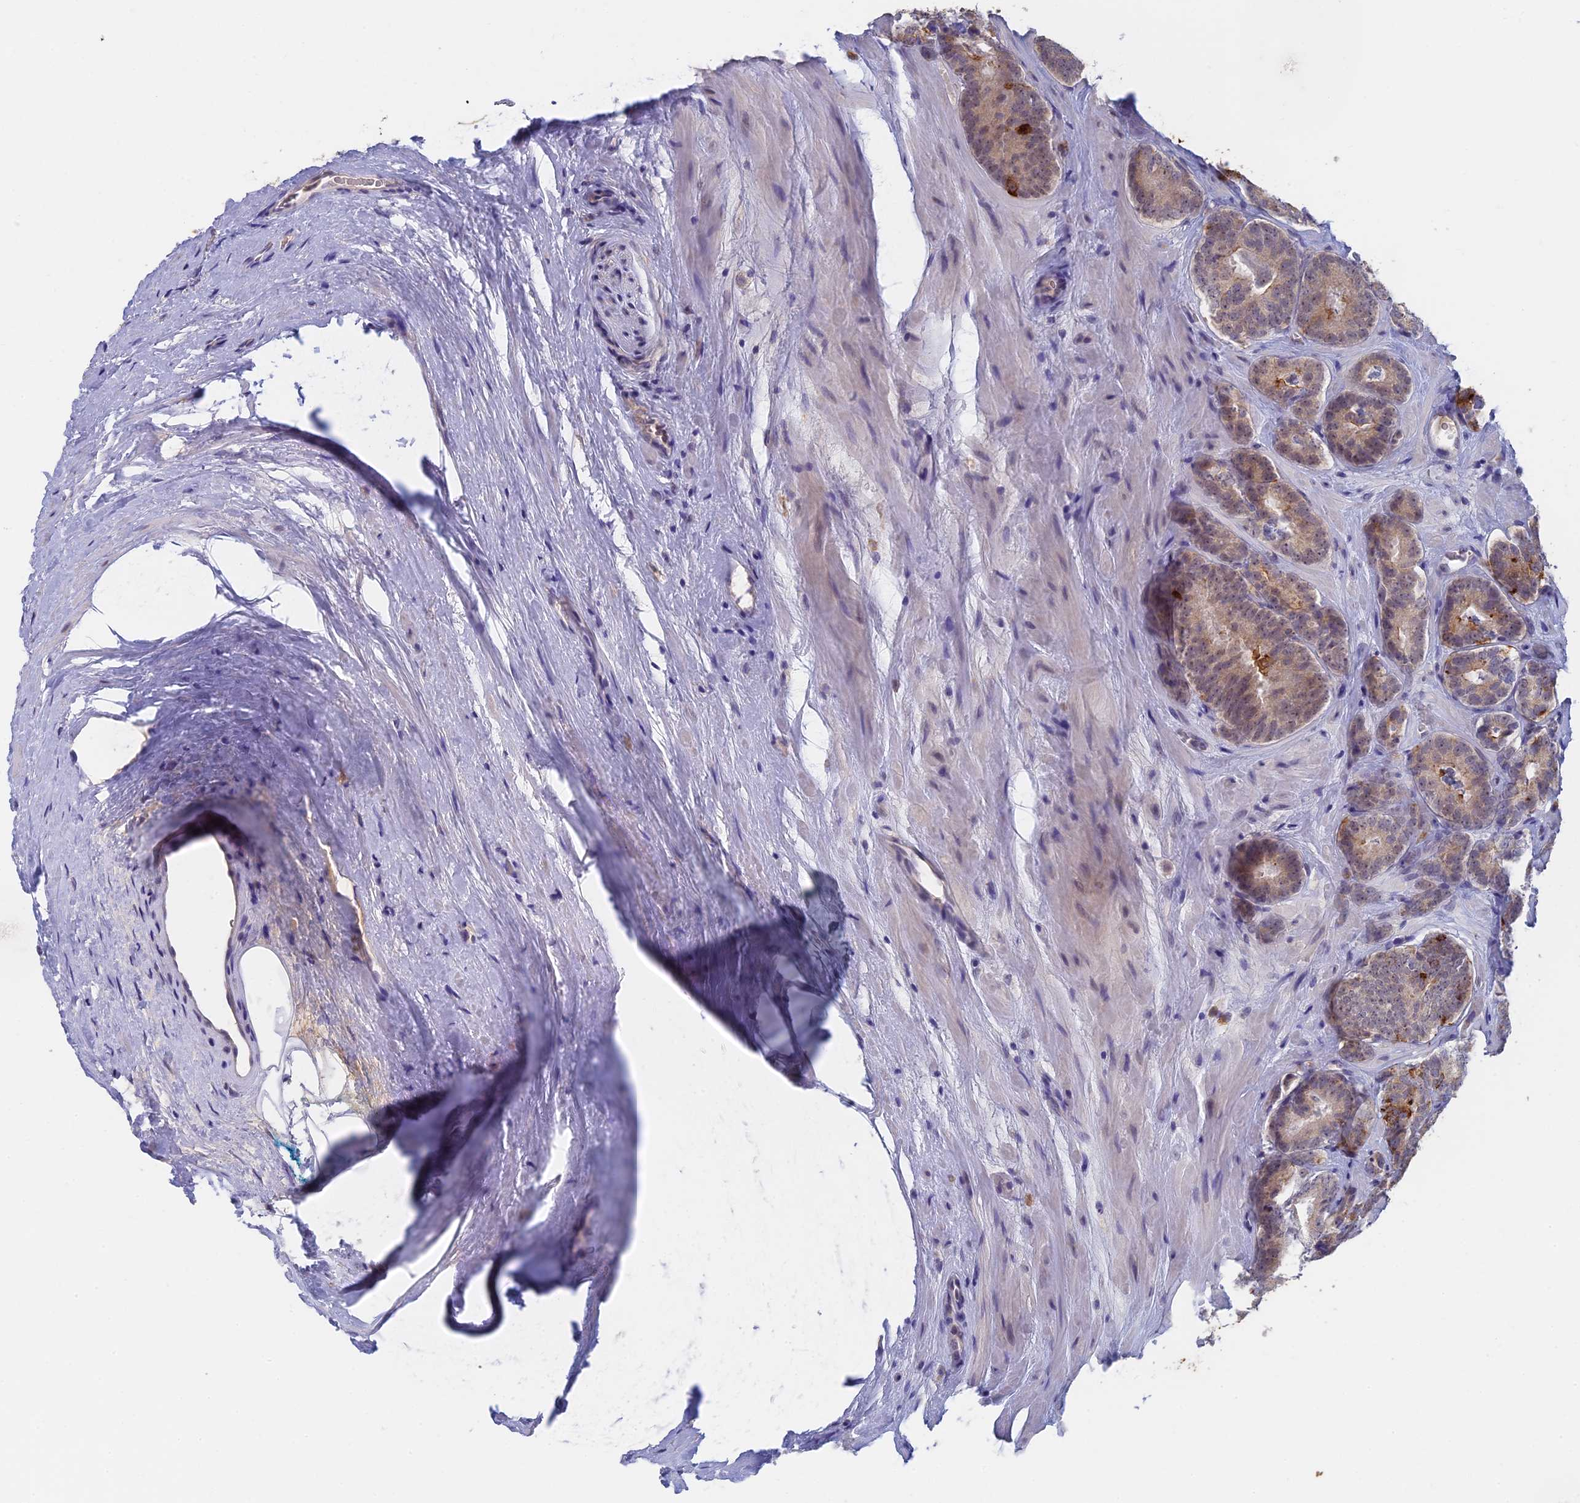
{"staining": {"intensity": "negative", "quantity": "none", "location": "none"}, "tissue": "prostate cancer", "cell_type": "Tumor cells", "image_type": "cancer", "snomed": [{"axis": "morphology", "description": "Adenocarcinoma, High grade"}, {"axis": "topography", "description": "Prostate"}], "caption": "The micrograph shows no staining of tumor cells in high-grade adenocarcinoma (prostate).", "gene": "GPATCH1", "patient": {"sex": "male", "age": 63}}